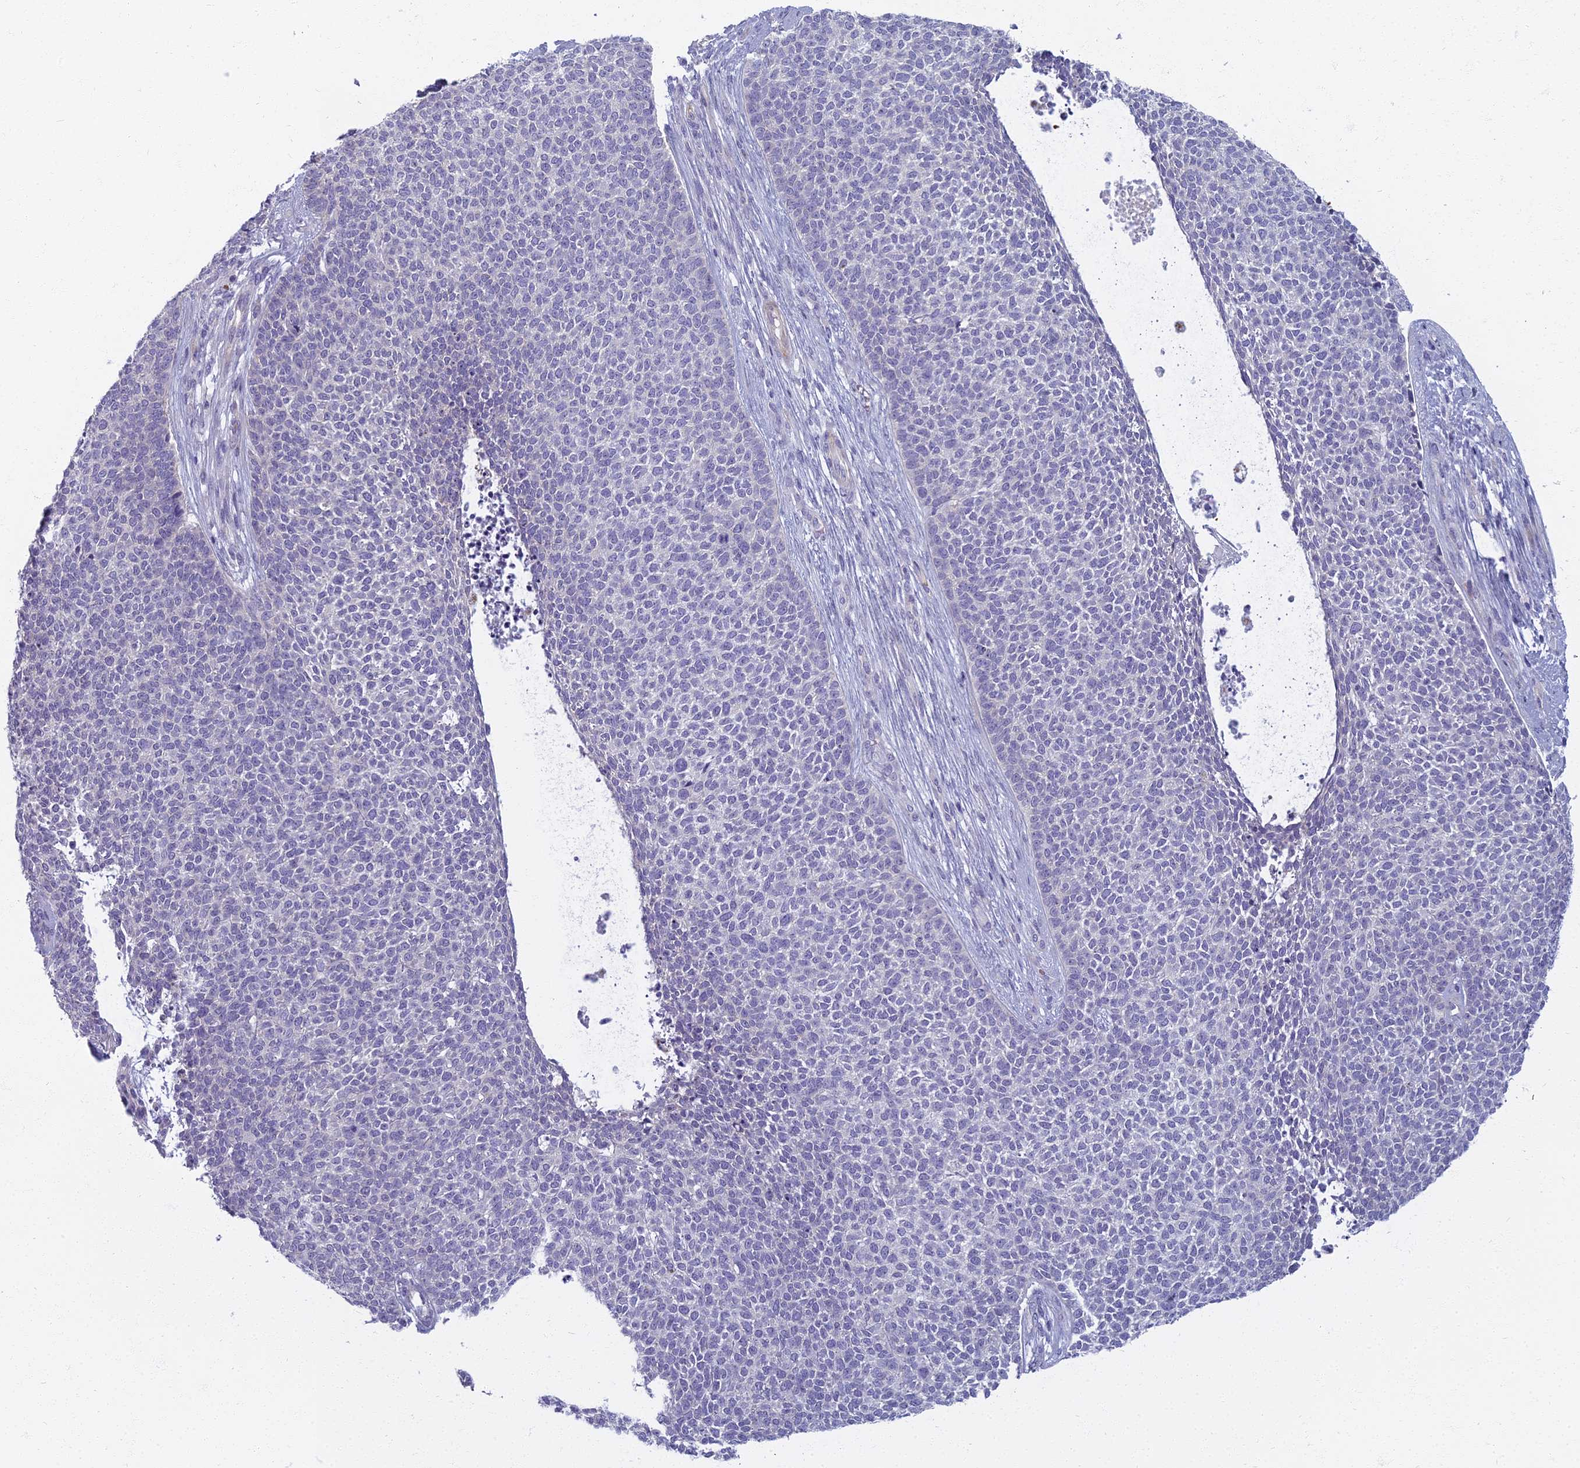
{"staining": {"intensity": "negative", "quantity": "none", "location": "none"}, "tissue": "skin cancer", "cell_type": "Tumor cells", "image_type": "cancer", "snomed": [{"axis": "morphology", "description": "Basal cell carcinoma"}, {"axis": "topography", "description": "Skin"}], "caption": "The immunohistochemistry (IHC) photomicrograph has no significant positivity in tumor cells of basal cell carcinoma (skin) tissue. Nuclei are stained in blue.", "gene": "ARL15", "patient": {"sex": "female", "age": 84}}